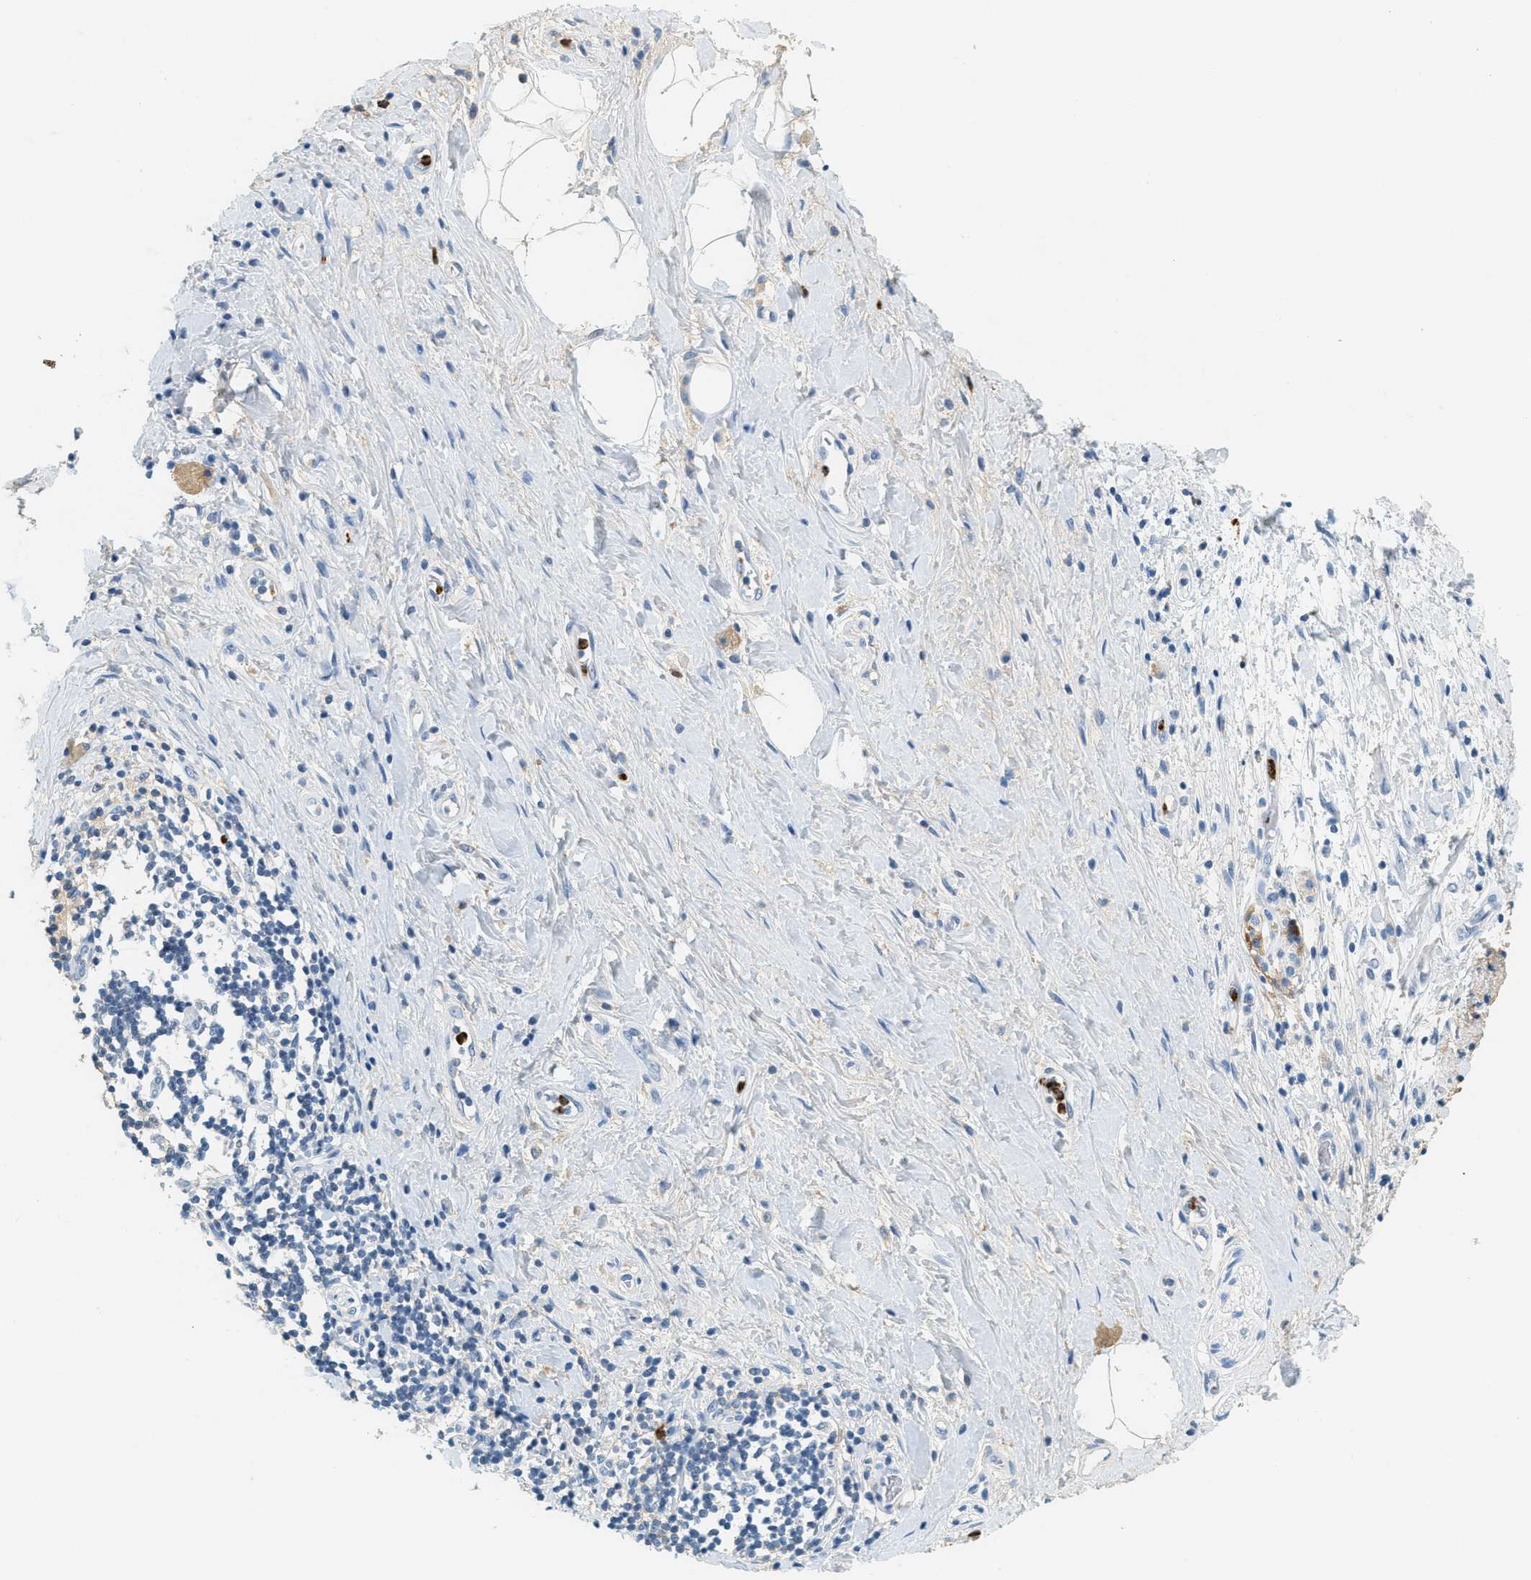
{"staining": {"intensity": "negative", "quantity": "none", "location": "none"}, "tissue": "pancreatic cancer", "cell_type": "Tumor cells", "image_type": "cancer", "snomed": [{"axis": "morphology", "description": "Adenocarcinoma, NOS"}, {"axis": "topography", "description": "Pancreas"}], "caption": "IHC of human pancreatic adenocarcinoma reveals no expression in tumor cells.", "gene": "LCN2", "patient": {"sex": "male", "age": 55}}